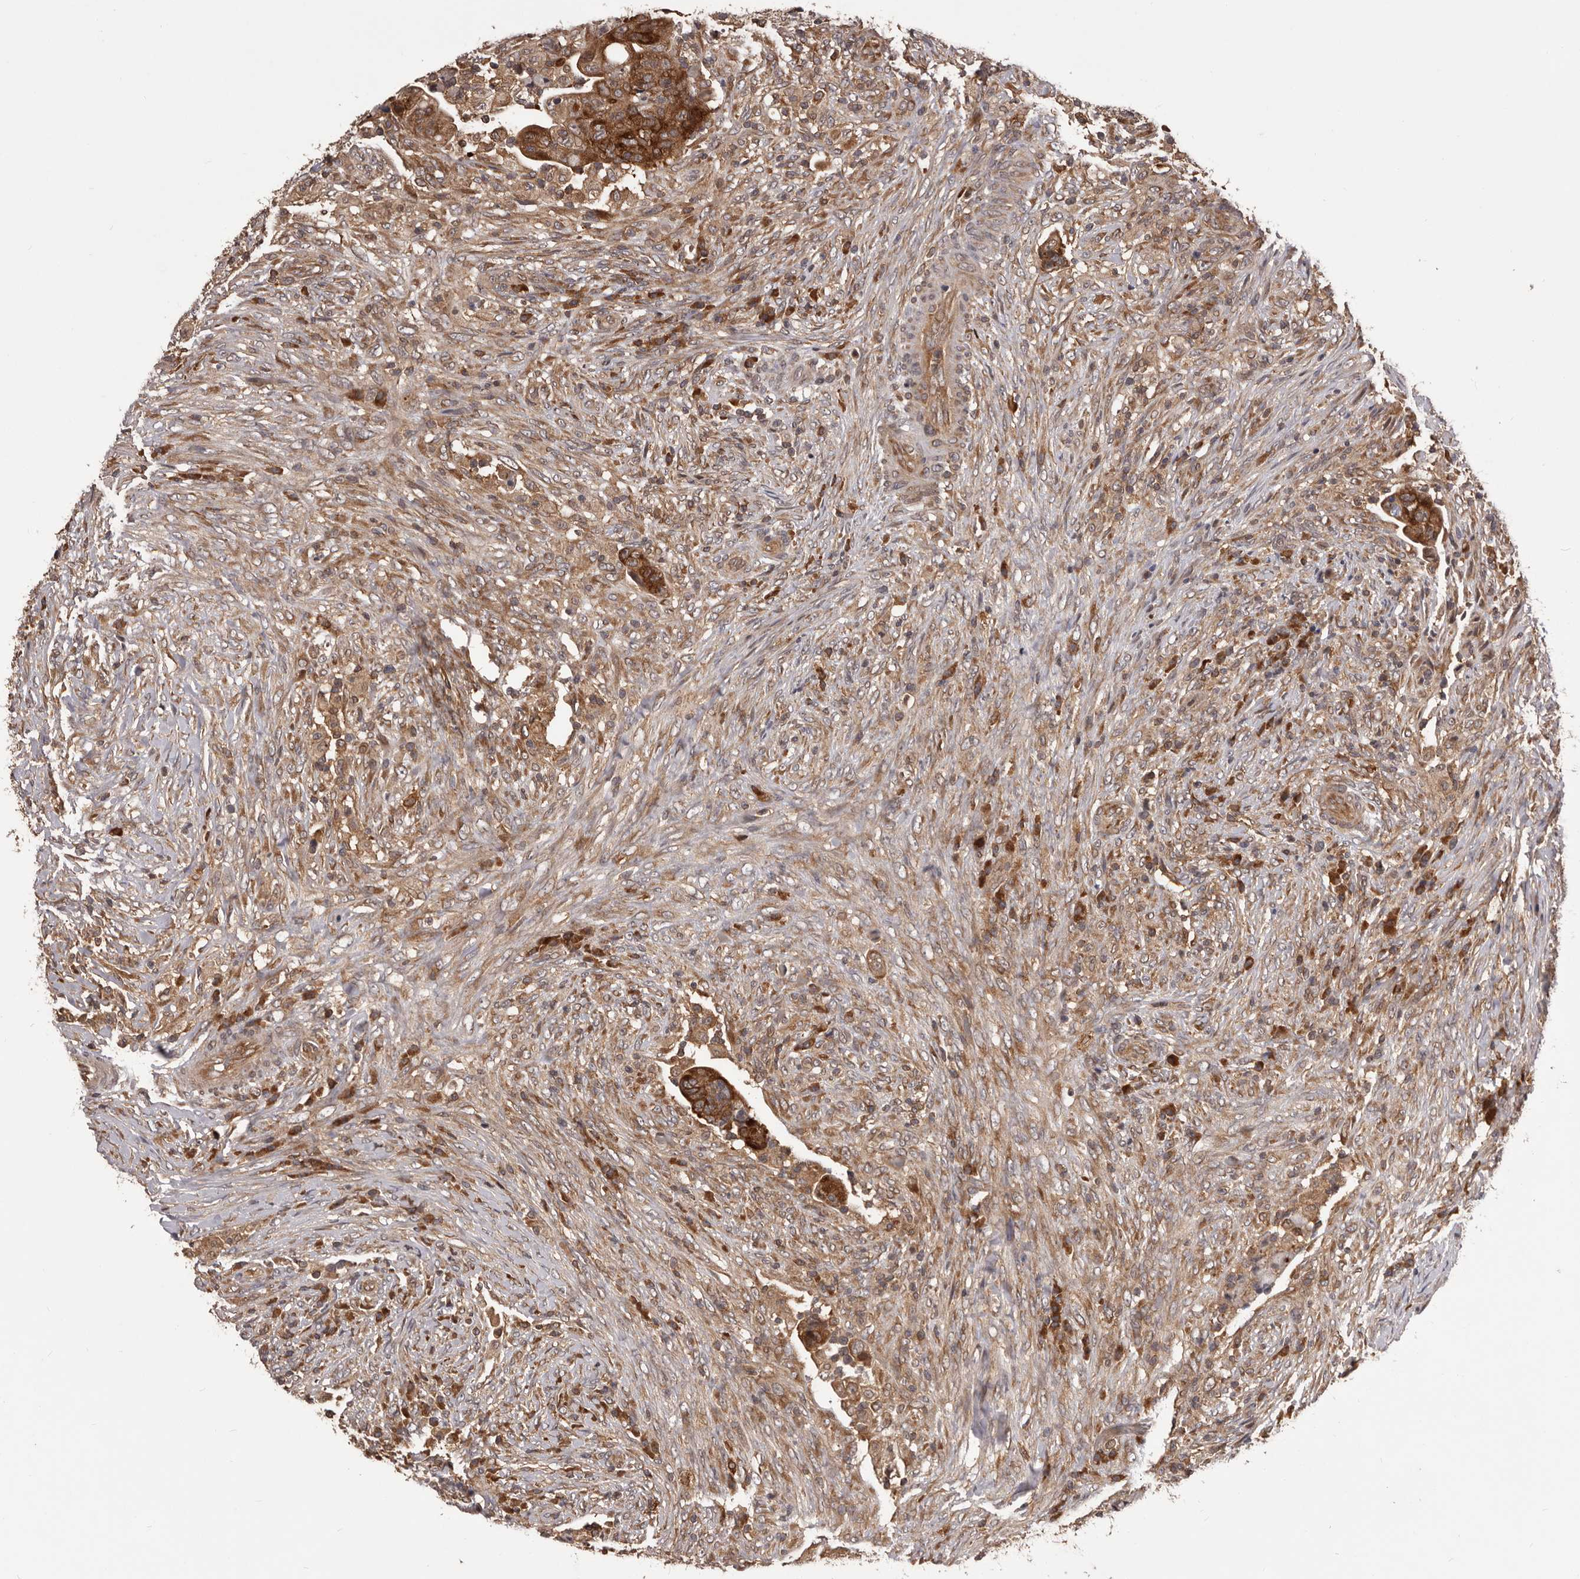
{"staining": {"intensity": "moderate", "quantity": ">75%", "location": "cytoplasmic/membranous"}, "tissue": "colorectal cancer", "cell_type": "Tumor cells", "image_type": "cancer", "snomed": [{"axis": "morphology", "description": "Adenocarcinoma, NOS"}, {"axis": "topography", "description": "Rectum"}], "caption": "Colorectal cancer stained with a protein marker shows moderate staining in tumor cells.", "gene": "HBS1L", "patient": {"sex": "female", "age": 71}}